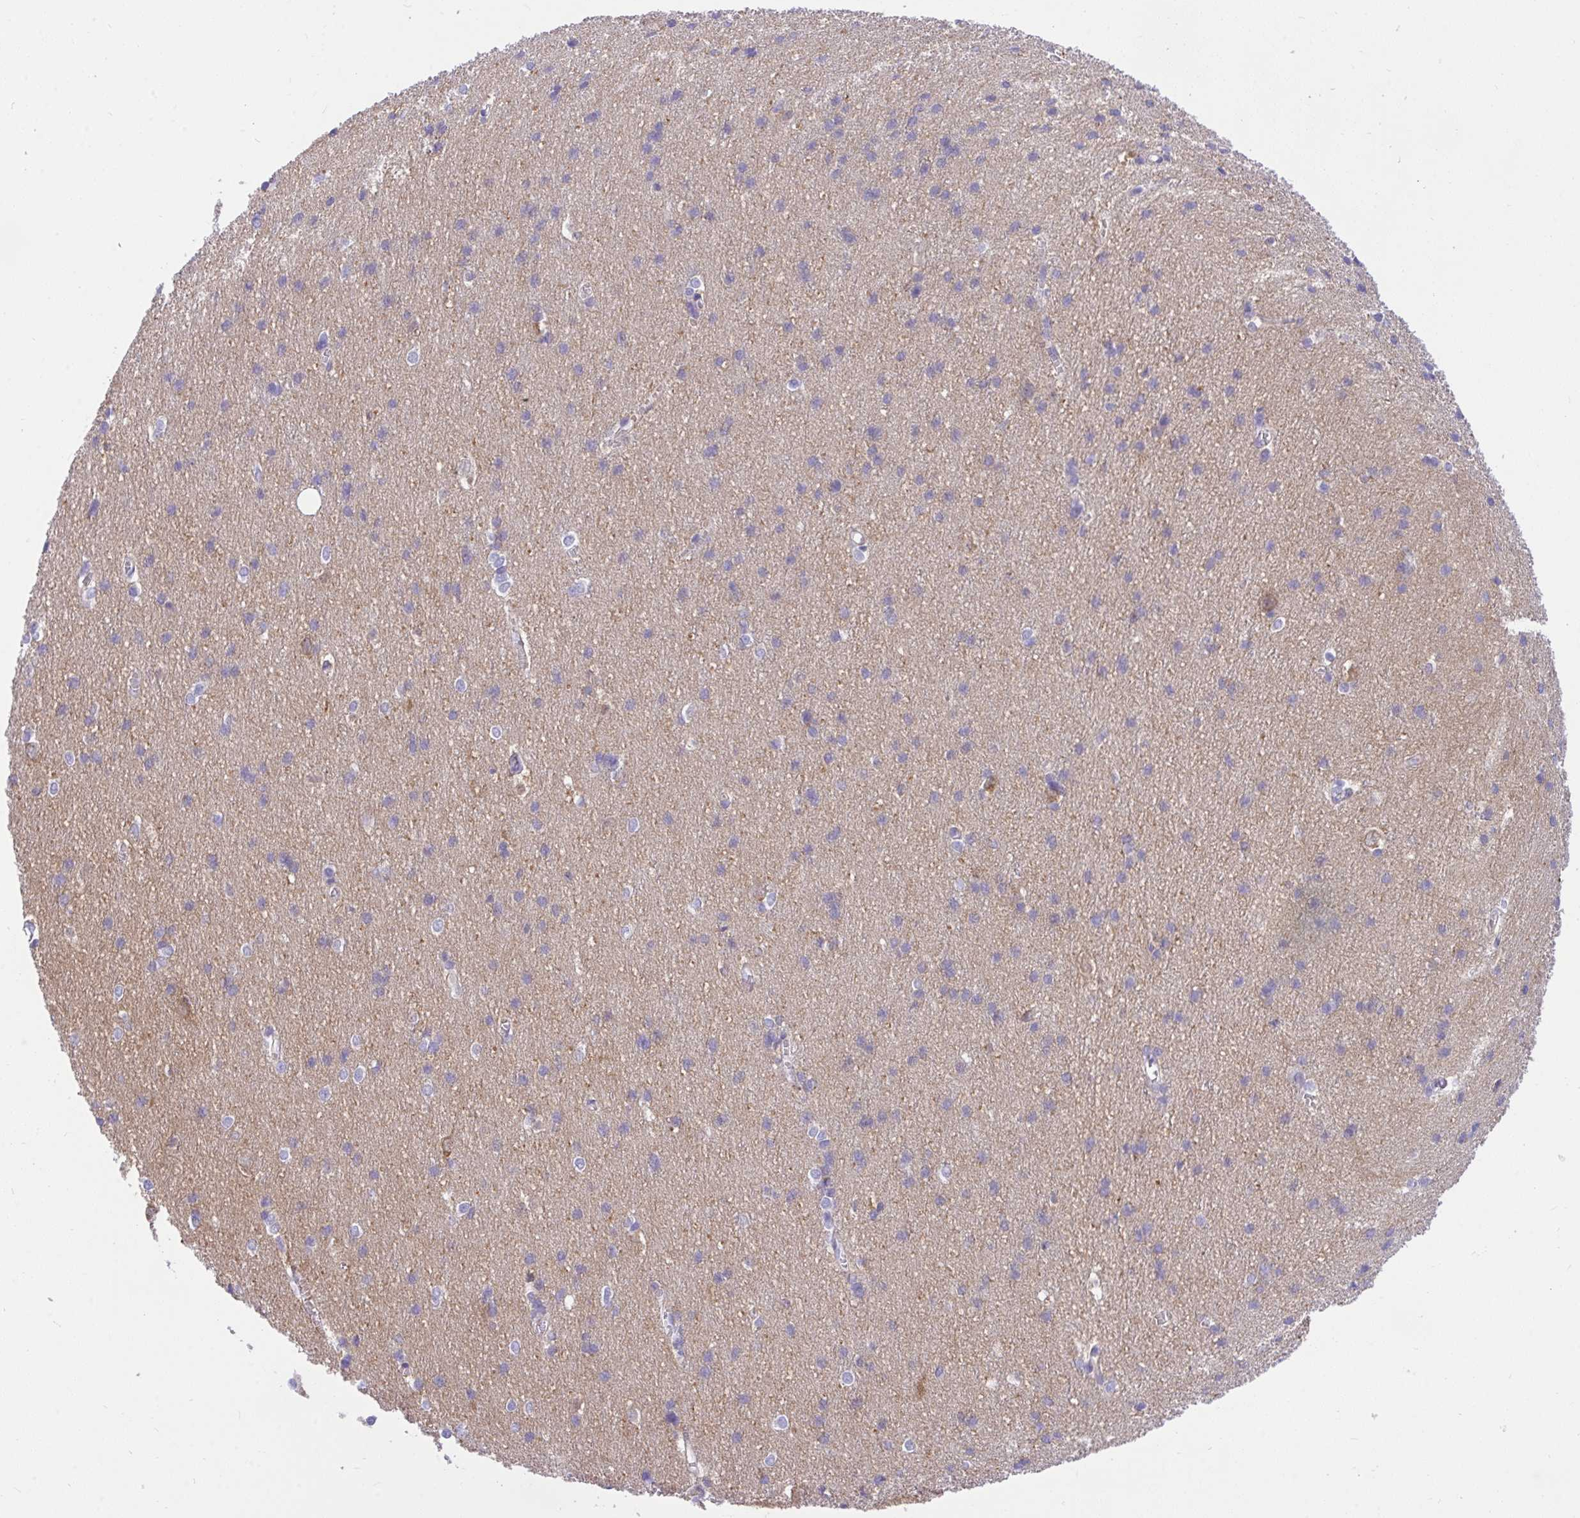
{"staining": {"intensity": "negative", "quantity": "none", "location": "none"}, "tissue": "cerebral cortex", "cell_type": "Endothelial cells", "image_type": "normal", "snomed": [{"axis": "morphology", "description": "Normal tissue, NOS"}, {"axis": "topography", "description": "Cerebral cortex"}], "caption": "Immunohistochemical staining of unremarkable cerebral cortex shows no significant staining in endothelial cells.", "gene": "TLN2", "patient": {"sex": "male", "age": 37}}